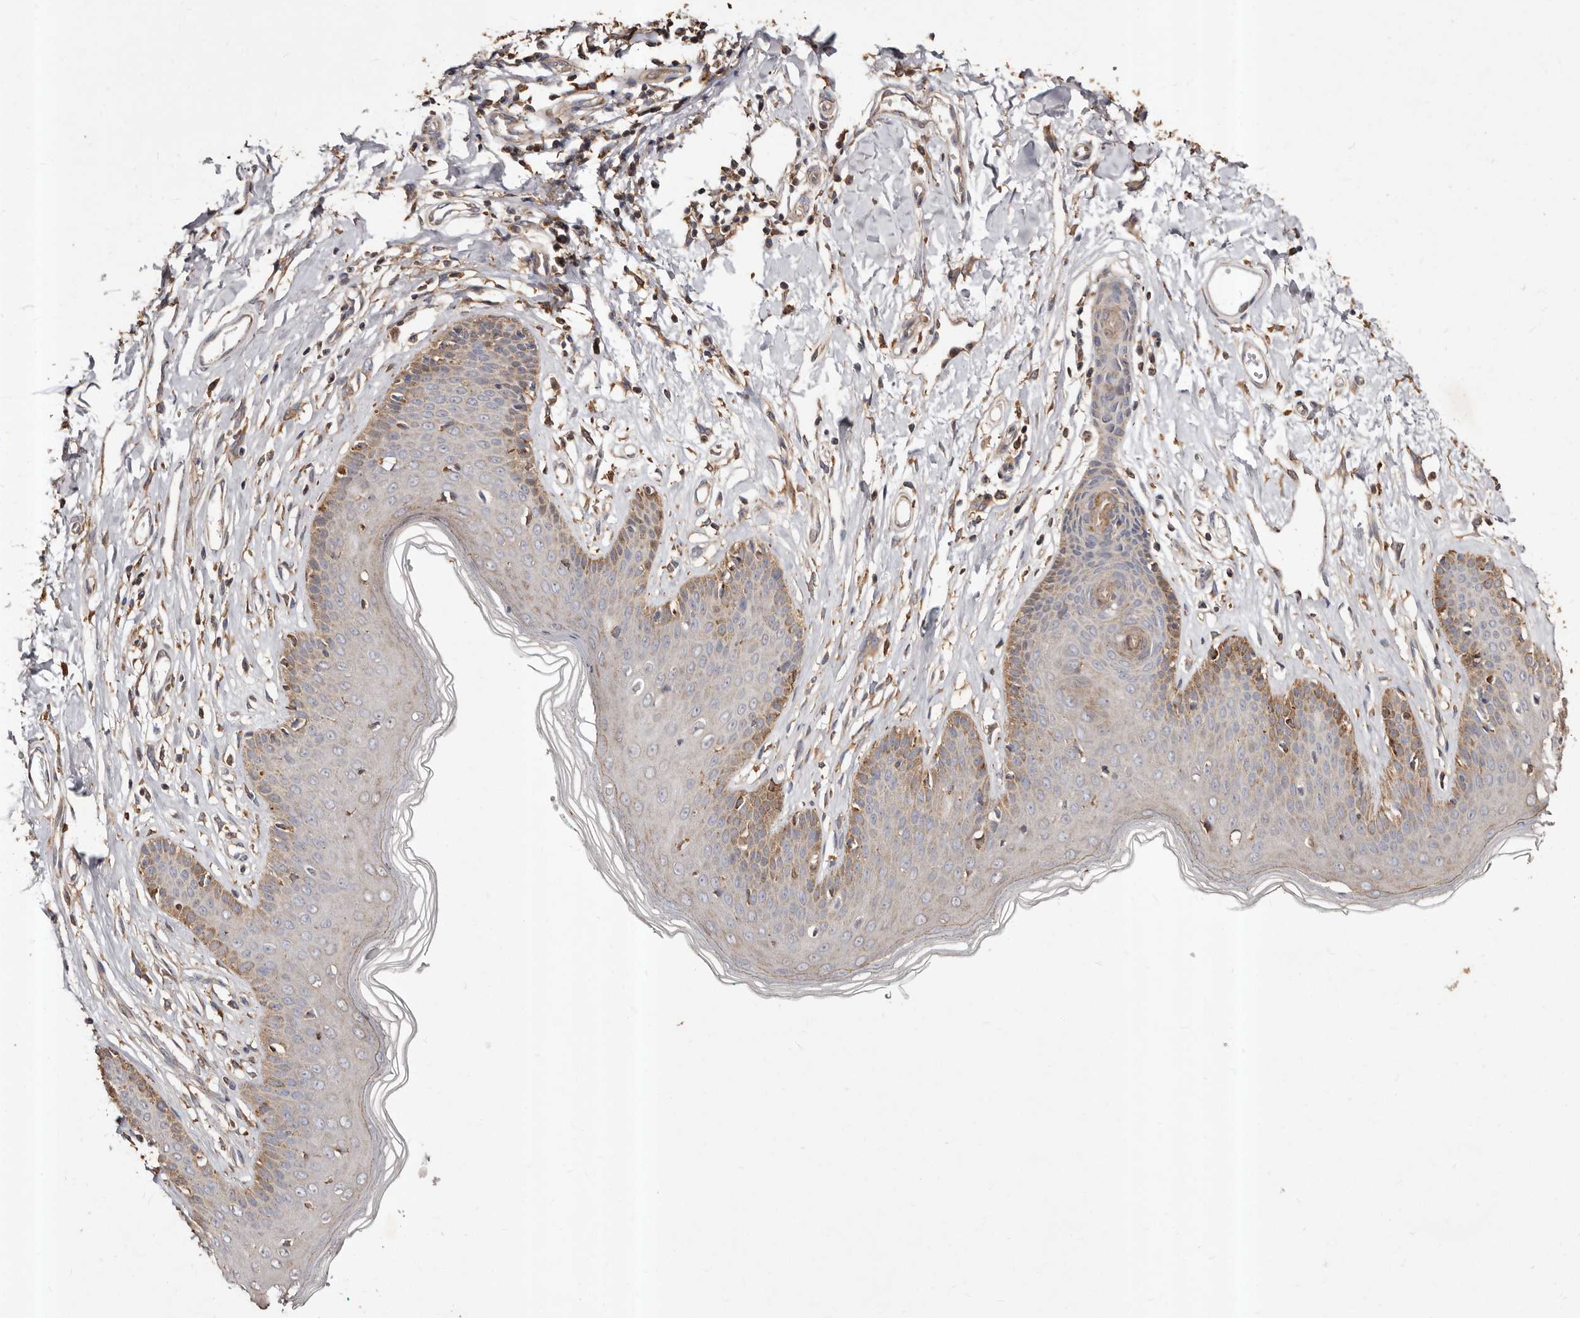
{"staining": {"intensity": "moderate", "quantity": "<25%", "location": "cytoplasmic/membranous"}, "tissue": "skin", "cell_type": "Epidermal cells", "image_type": "normal", "snomed": [{"axis": "morphology", "description": "Normal tissue, NOS"}, {"axis": "morphology", "description": "Squamous cell carcinoma, NOS"}, {"axis": "topography", "description": "Vulva"}], "caption": "Immunohistochemistry (IHC) of normal human skin reveals low levels of moderate cytoplasmic/membranous expression in about <25% of epidermal cells. (DAB IHC with brightfield microscopy, high magnification).", "gene": "STEAP2", "patient": {"sex": "female", "age": 85}}